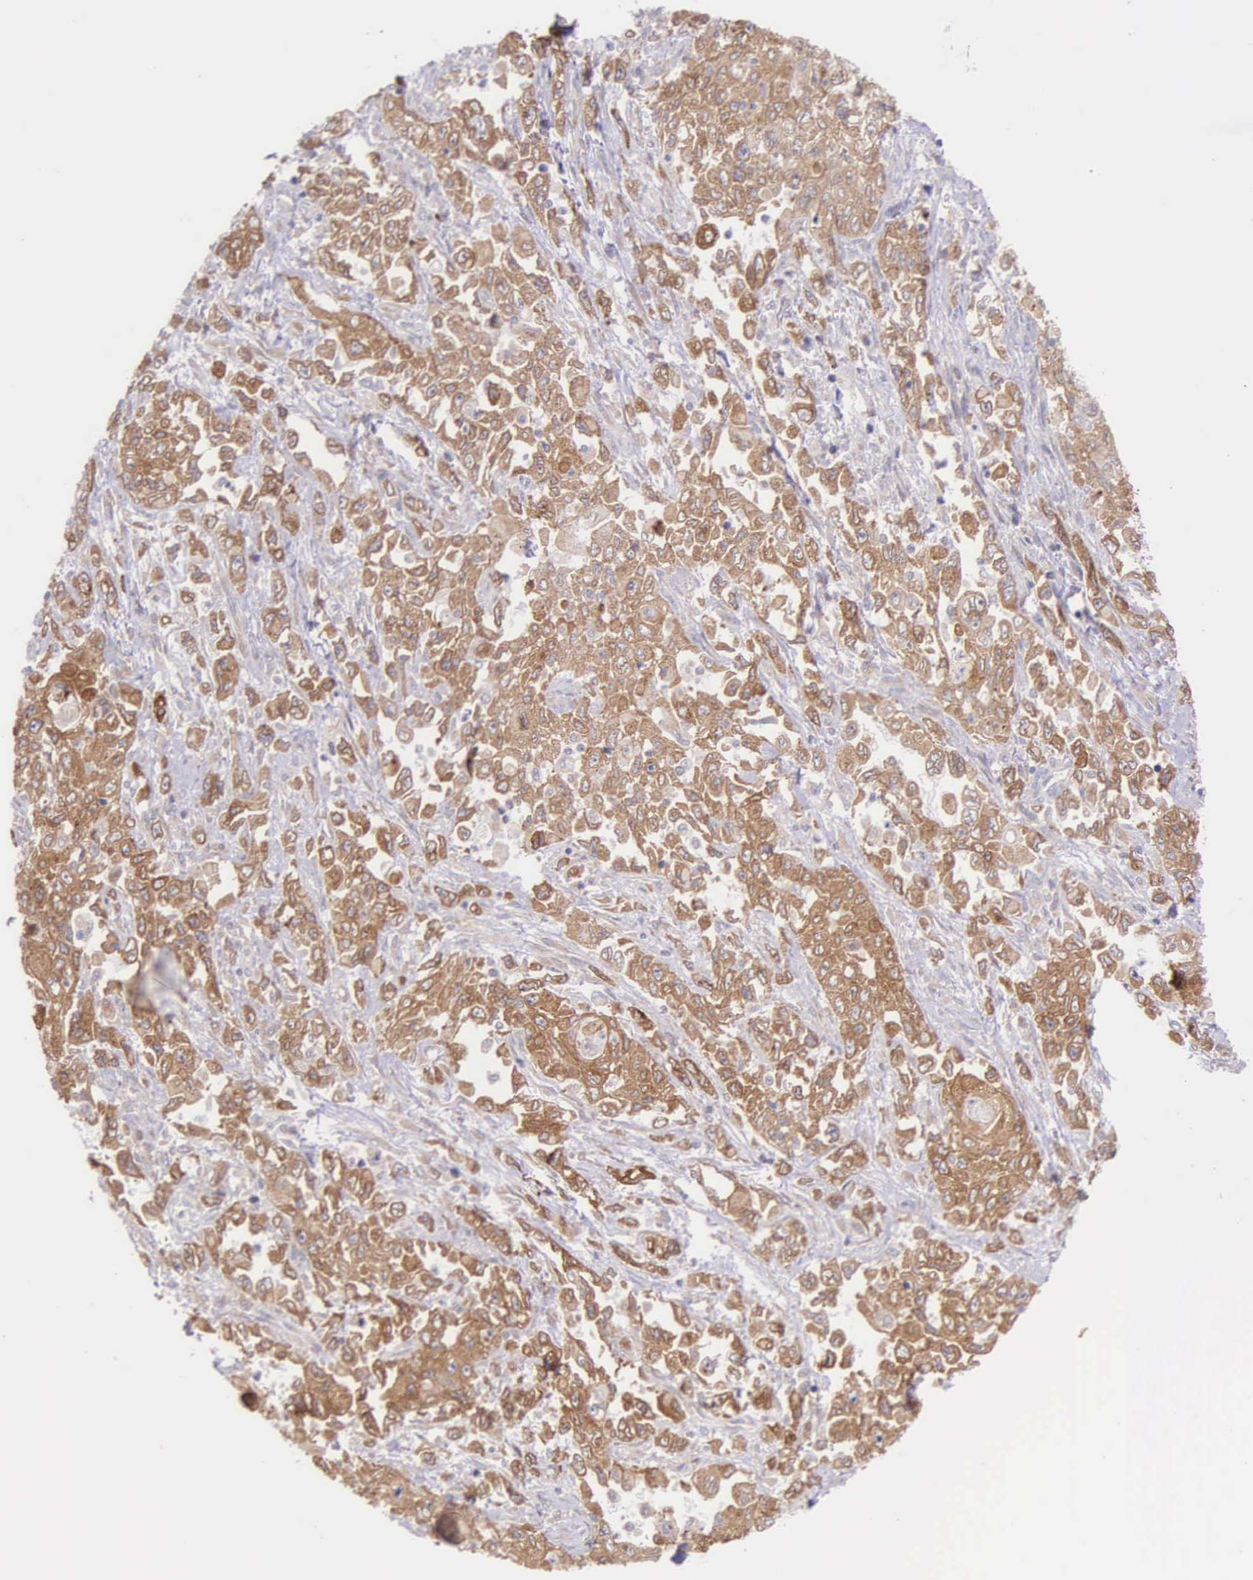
{"staining": {"intensity": "moderate", "quantity": ">75%", "location": "cytoplasmic/membranous"}, "tissue": "pancreatic cancer", "cell_type": "Tumor cells", "image_type": "cancer", "snomed": [{"axis": "morphology", "description": "Adenocarcinoma, NOS"}, {"axis": "topography", "description": "Pancreas"}], "caption": "The photomicrograph shows staining of pancreatic cancer, revealing moderate cytoplasmic/membranous protein positivity (brown color) within tumor cells.", "gene": "NSDHL", "patient": {"sex": "male", "age": 70}}